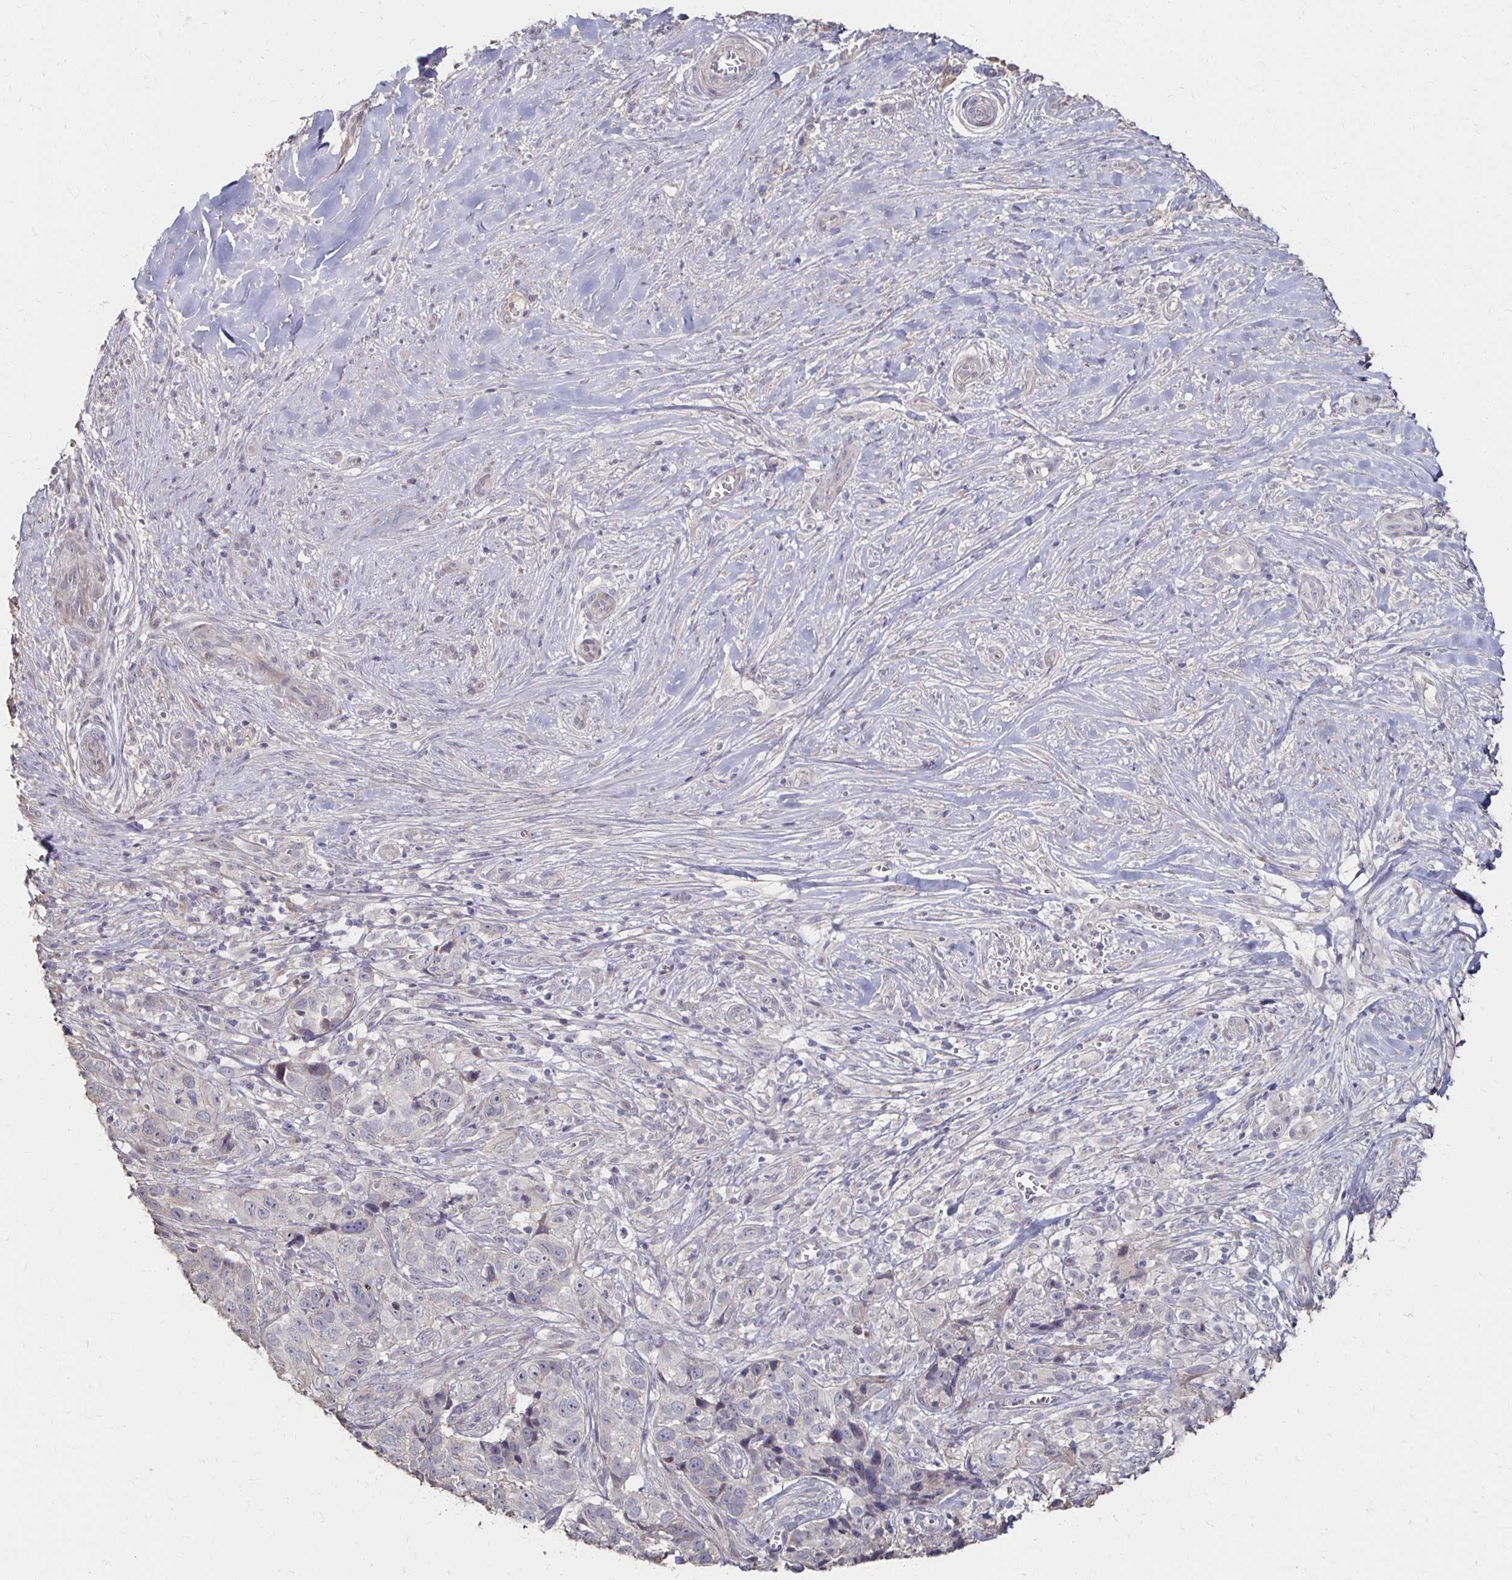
{"staining": {"intensity": "negative", "quantity": "none", "location": "none"}, "tissue": "skin cancer", "cell_type": "Tumor cells", "image_type": "cancer", "snomed": [{"axis": "morphology", "description": "Basal cell carcinoma"}, {"axis": "topography", "description": "Skin"}], "caption": "Tumor cells show no significant expression in basal cell carcinoma (skin). Nuclei are stained in blue.", "gene": "ZNF727", "patient": {"sex": "female", "age": 82}}